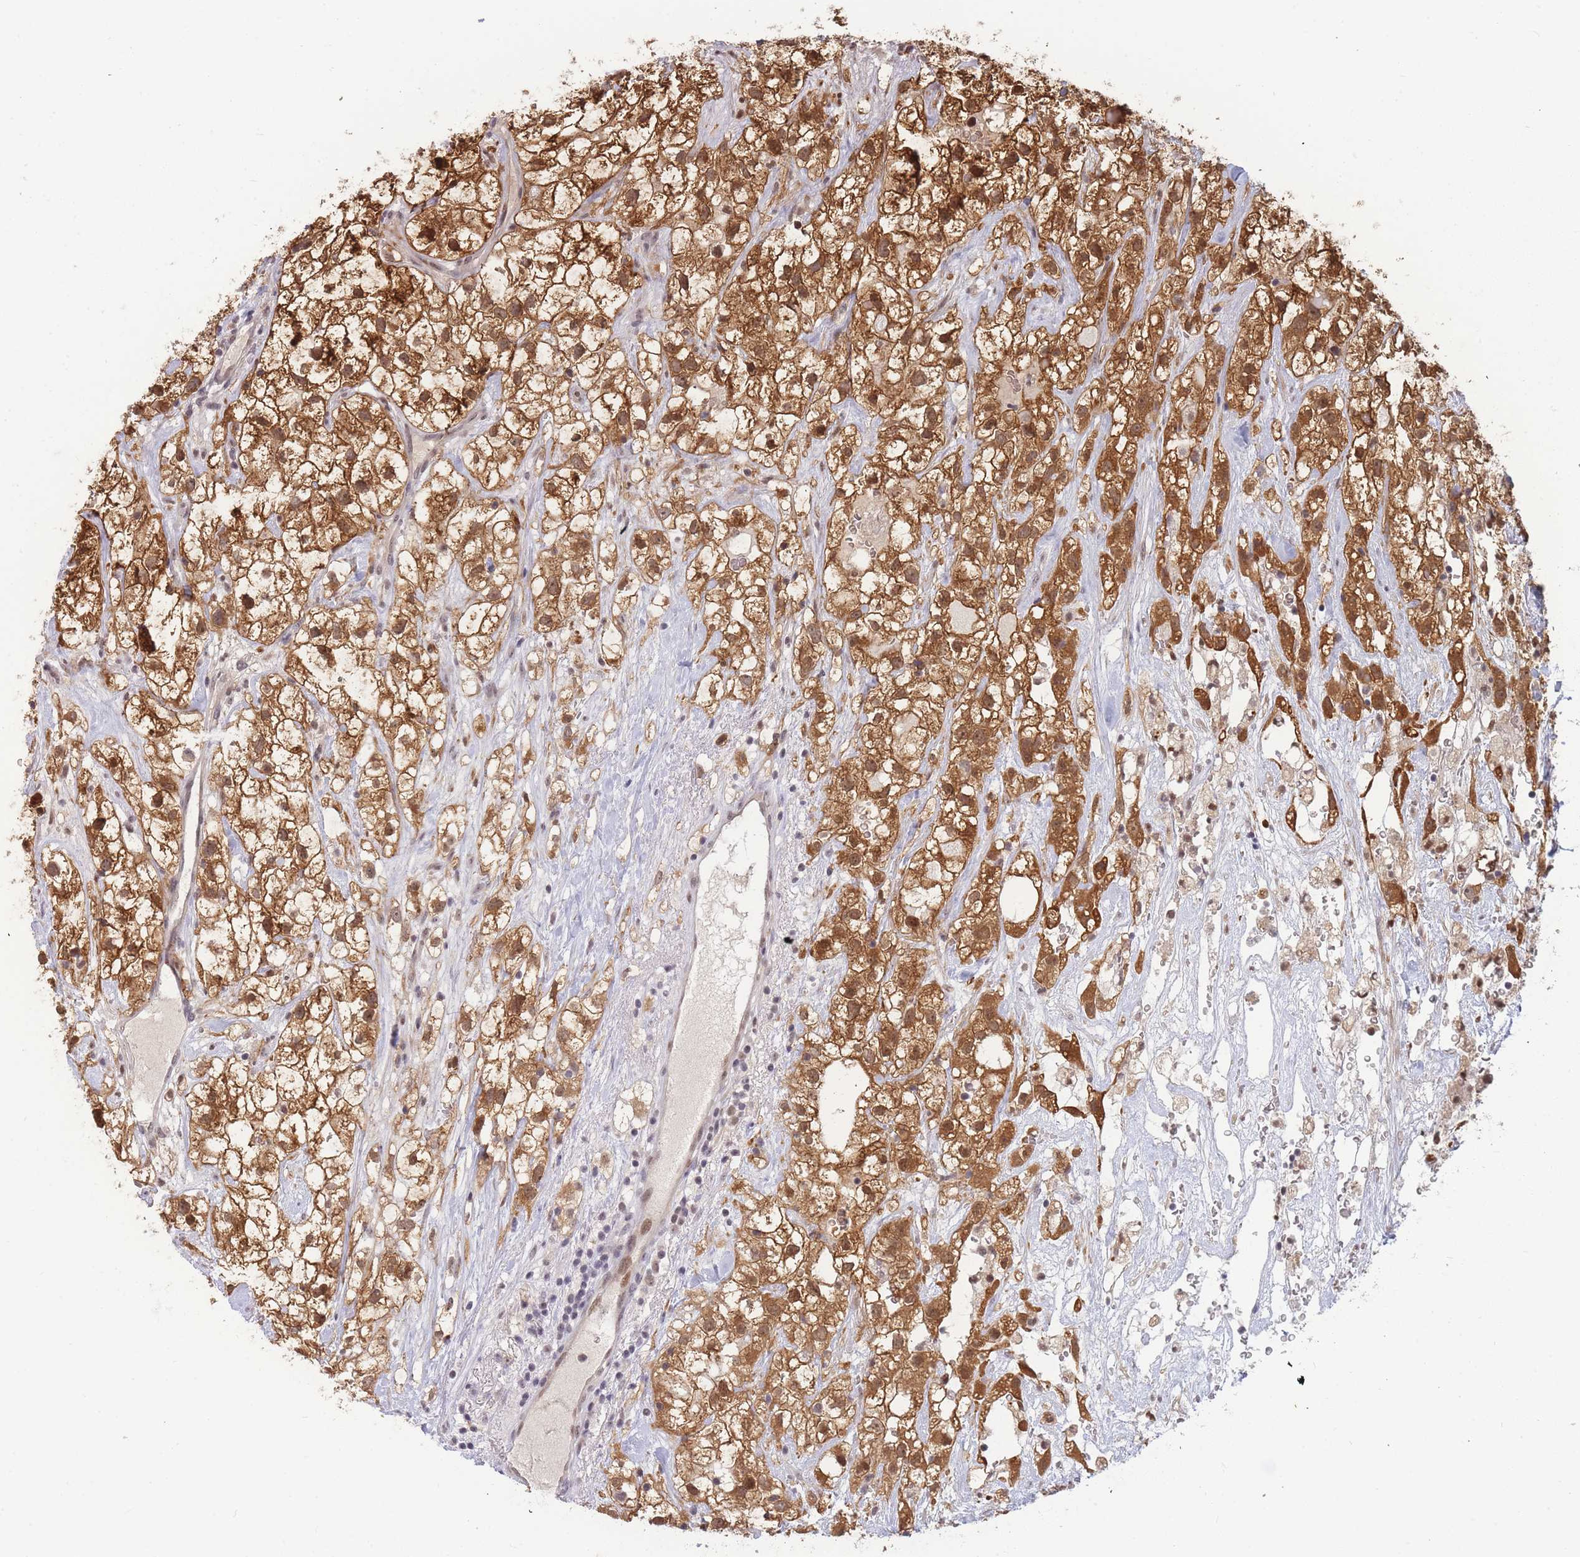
{"staining": {"intensity": "strong", "quantity": ">75%", "location": "cytoplasmic/membranous,nuclear"}, "tissue": "renal cancer", "cell_type": "Tumor cells", "image_type": "cancer", "snomed": [{"axis": "morphology", "description": "Adenocarcinoma, NOS"}, {"axis": "topography", "description": "Kidney"}], "caption": "Approximately >75% of tumor cells in human adenocarcinoma (renal) demonstrate strong cytoplasmic/membranous and nuclear protein expression as visualized by brown immunohistochemical staining.", "gene": "DEAF1", "patient": {"sex": "male", "age": 59}}